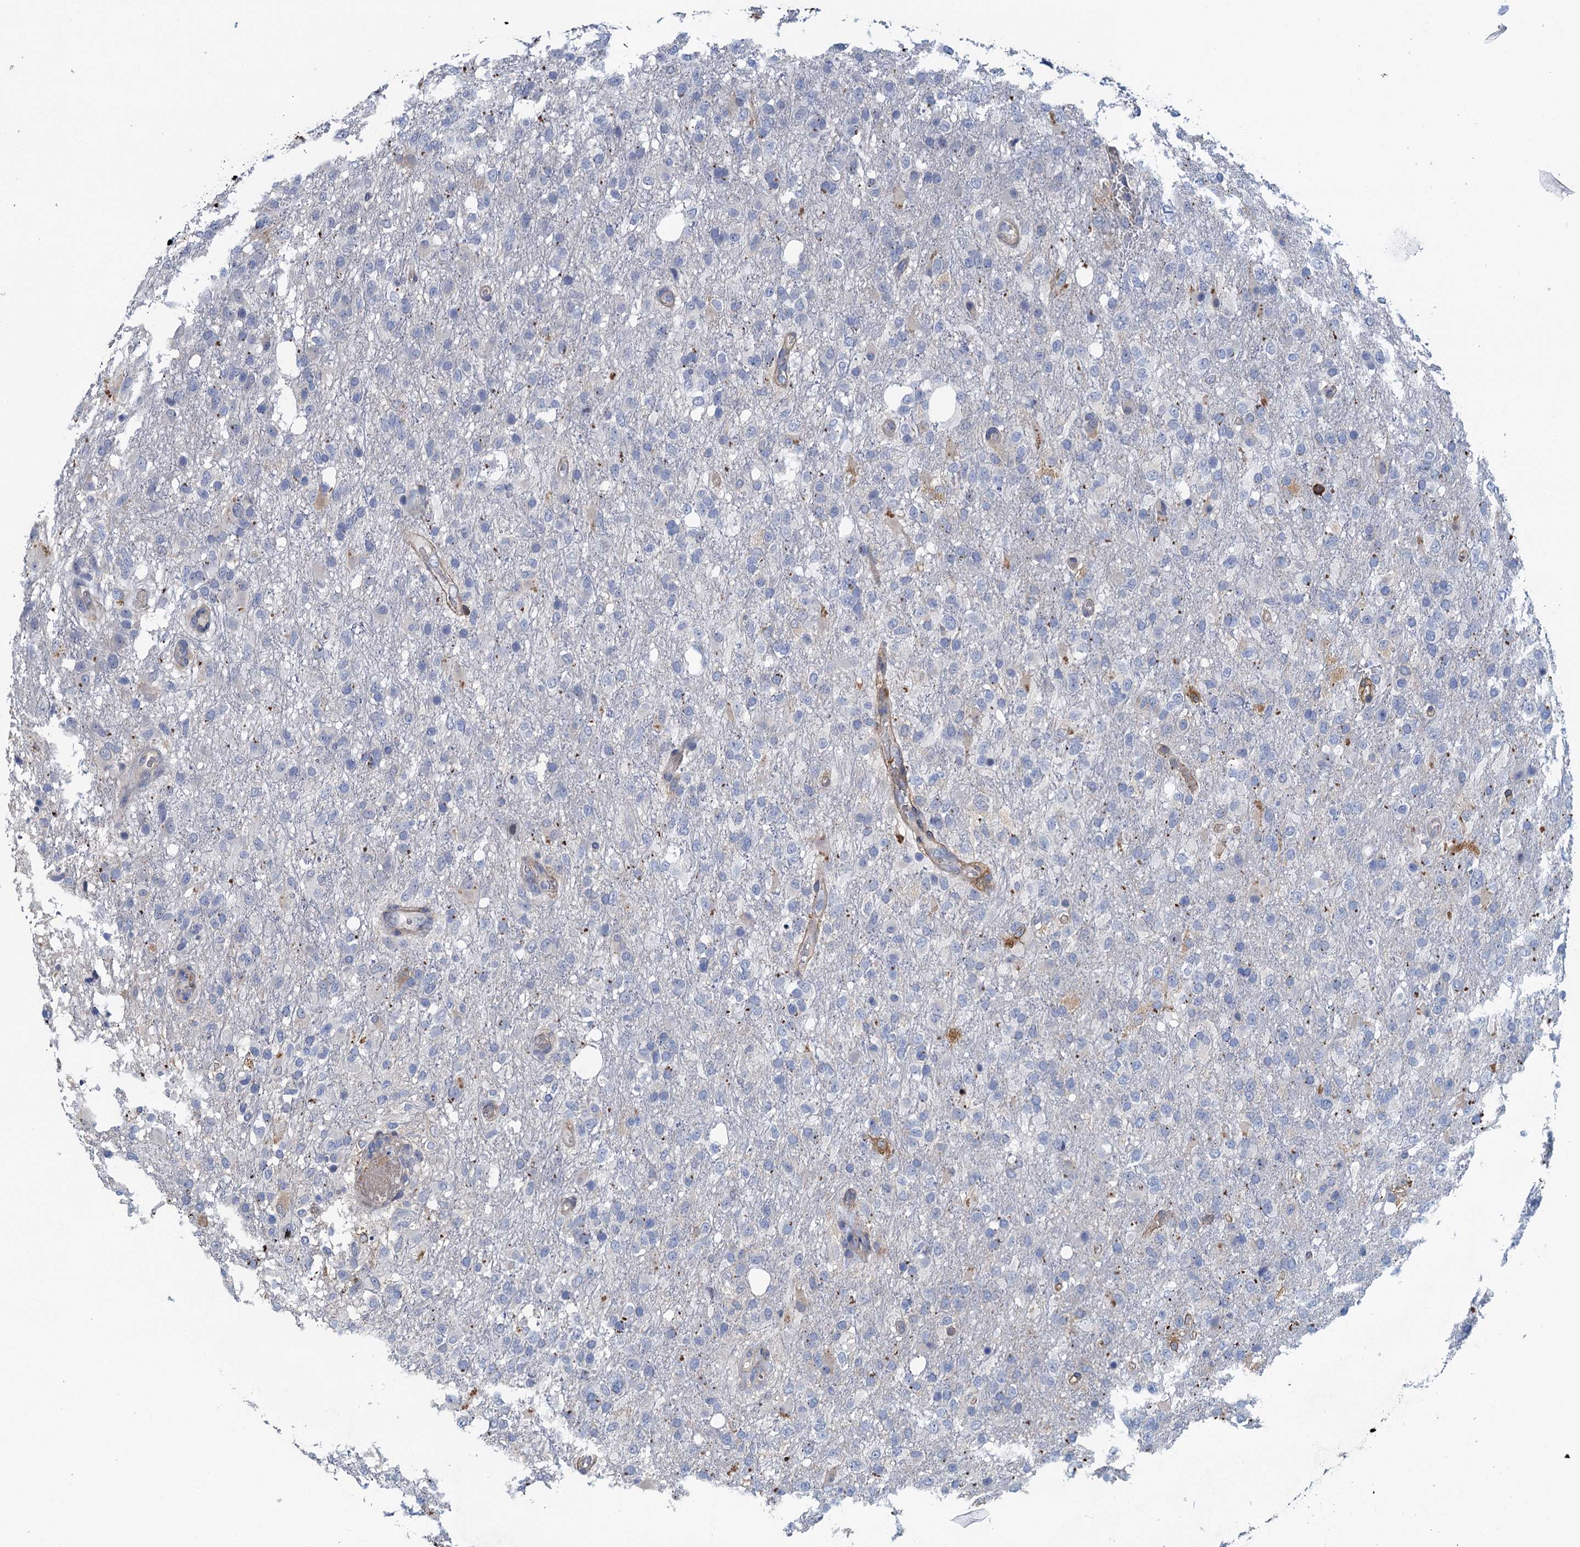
{"staining": {"intensity": "negative", "quantity": "none", "location": "none"}, "tissue": "glioma", "cell_type": "Tumor cells", "image_type": "cancer", "snomed": [{"axis": "morphology", "description": "Glioma, malignant, High grade"}, {"axis": "topography", "description": "Brain"}], "caption": "Immunohistochemical staining of human glioma displays no significant positivity in tumor cells.", "gene": "RSAD2", "patient": {"sex": "female", "age": 74}}